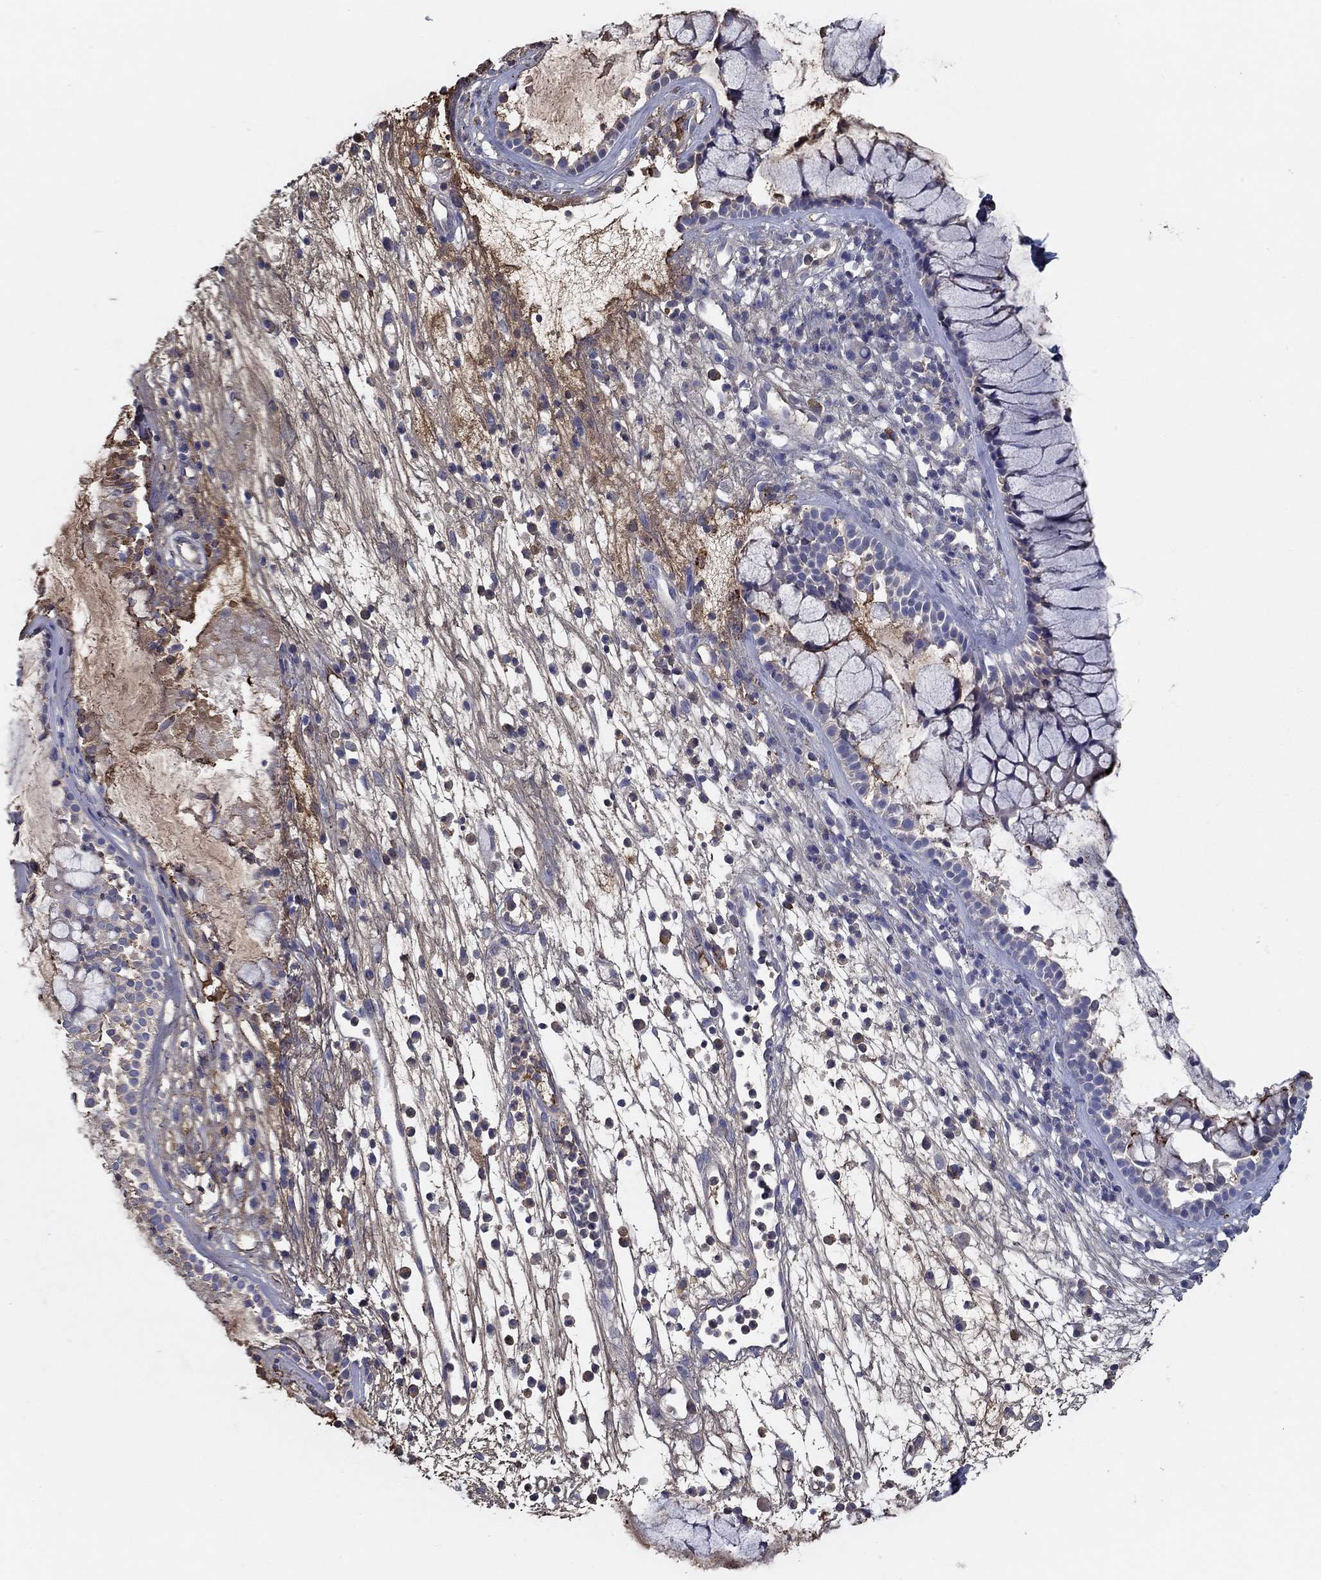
{"staining": {"intensity": "negative", "quantity": "none", "location": "none"}, "tissue": "nasopharynx", "cell_type": "Respiratory epithelial cells", "image_type": "normal", "snomed": [{"axis": "morphology", "description": "Normal tissue, NOS"}, {"axis": "topography", "description": "Nasopharynx"}], "caption": "A histopathology image of human nasopharynx is negative for staining in respiratory epithelial cells. The staining is performed using DAB (3,3'-diaminobenzidine) brown chromogen with nuclei counter-stained in using hematoxylin.", "gene": "IL10", "patient": {"sex": "male", "age": 77}}